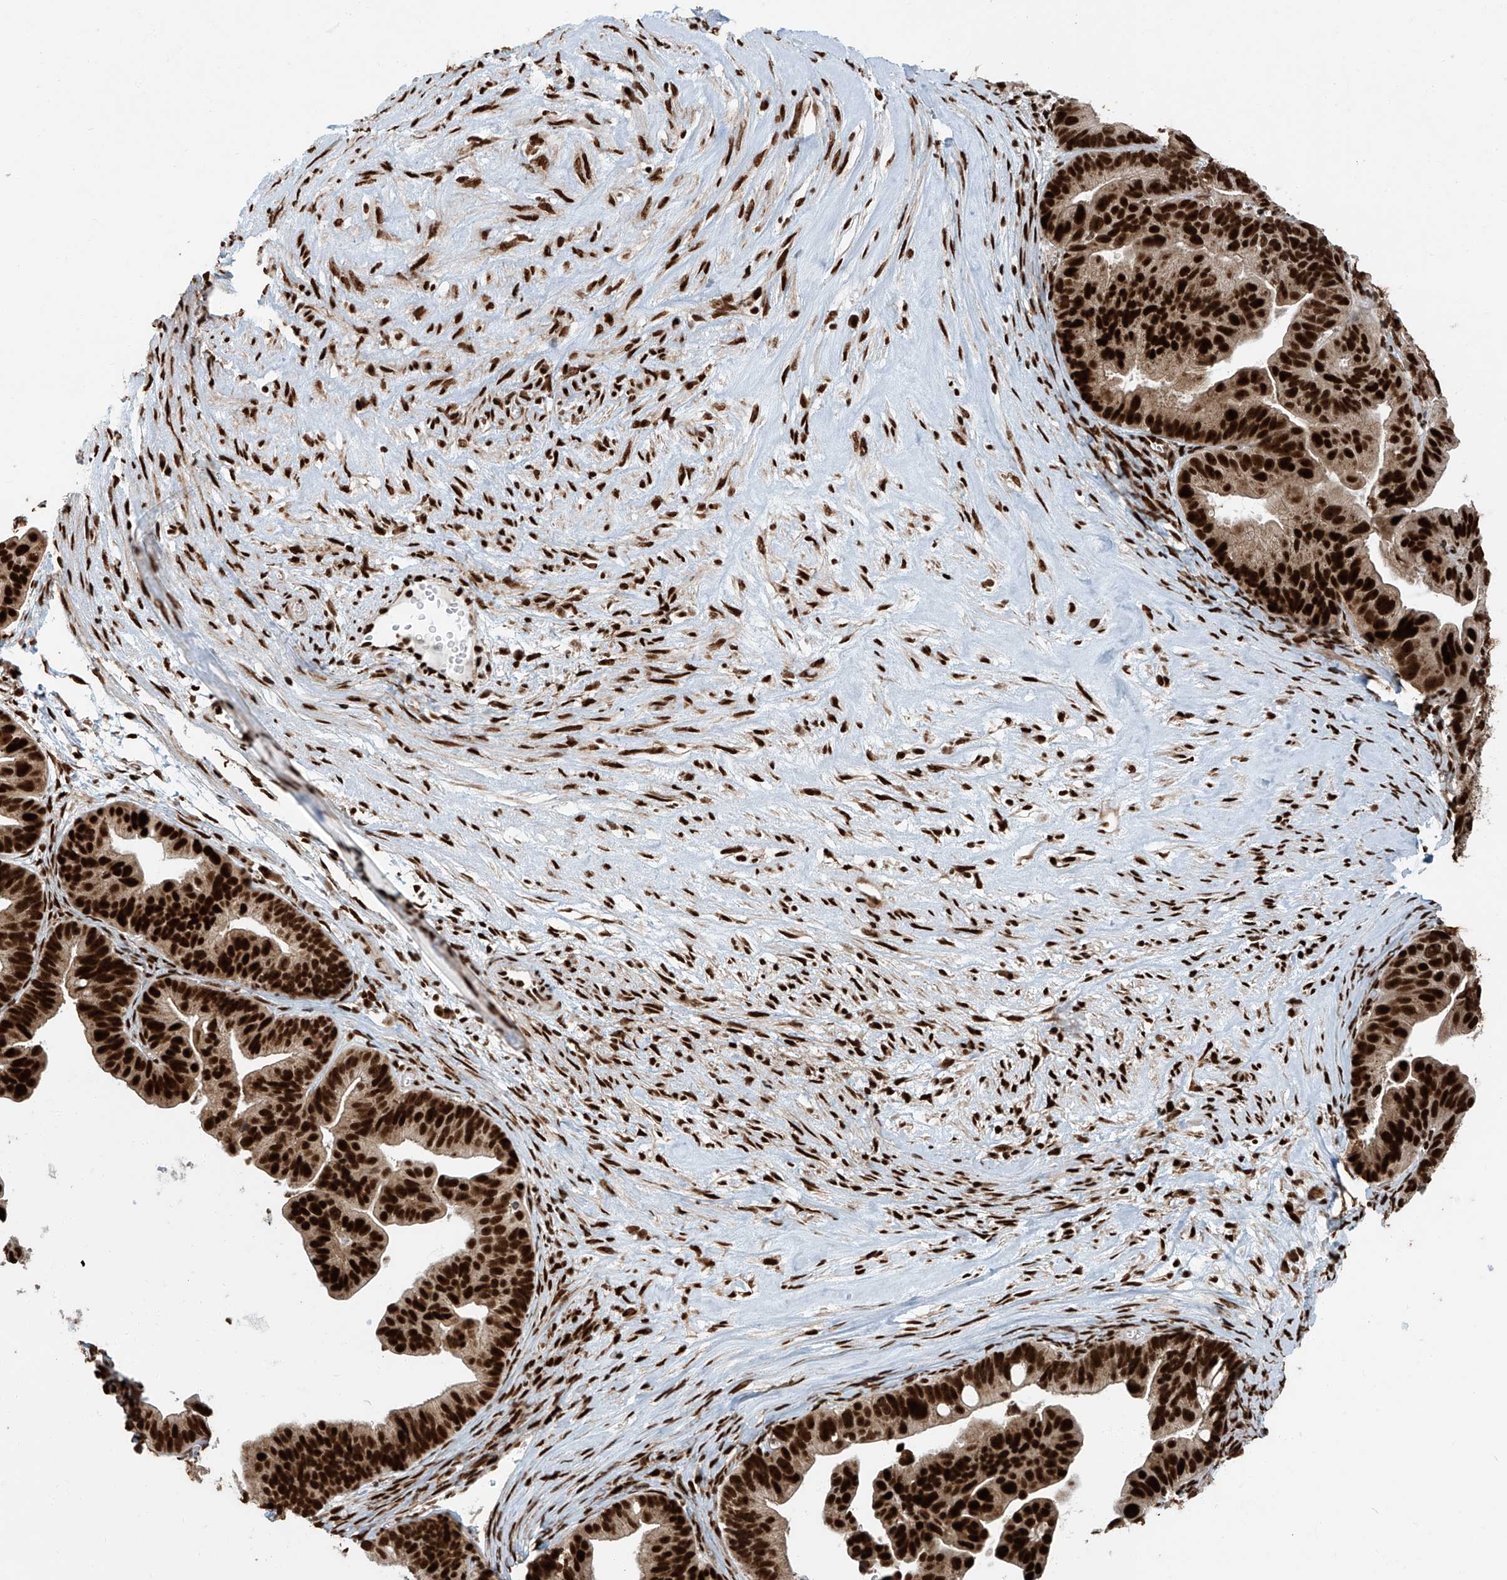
{"staining": {"intensity": "strong", "quantity": ">75%", "location": "nuclear"}, "tissue": "ovarian cancer", "cell_type": "Tumor cells", "image_type": "cancer", "snomed": [{"axis": "morphology", "description": "Cystadenocarcinoma, serous, NOS"}, {"axis": "topography", "description": "Ovary"}], "caption": "A brown stain shows strong nuclear positivity of a protein in ovarian serous cystadenocarcinoma tumor cells.", "gene": "FAM193B", "patient": {"sex": "female", "age": 56}}